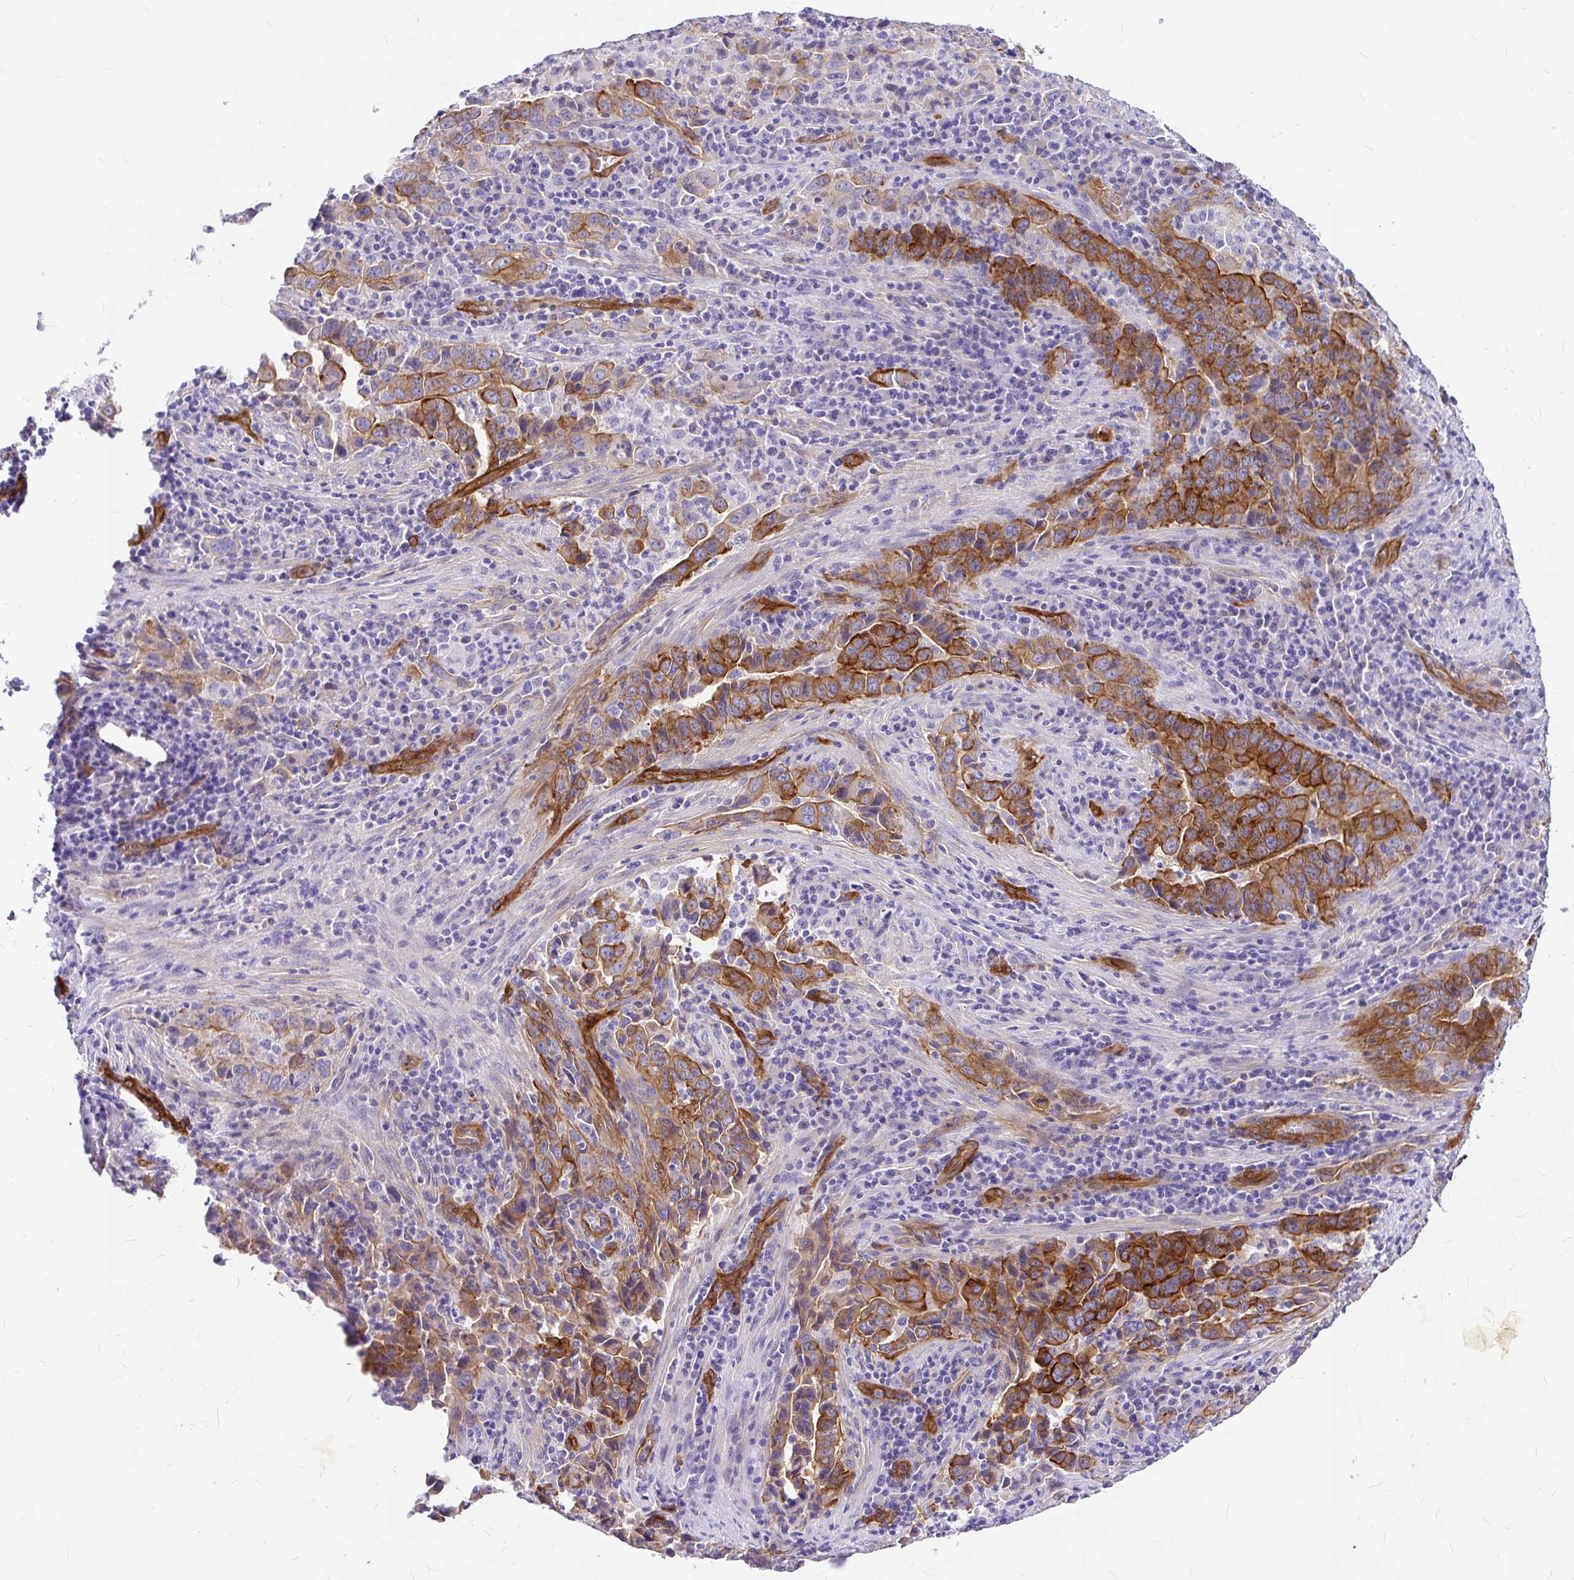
{"staining": {"intensity": "strong", "quantity": ">75%", "location": "cytoplasmic/membranous"}, "tissue": "lung cancer", "cell_type": "Tumor cells", "image_type": "cancer", "snomed": [{"axis": "morphology", "description": "Adenocarcinoma, NOS"}, {"axis": "topography", "description": "Lung"}], "caption": "Immunohistochemistry (DAB (3,3'-diaminobenzidine)) staining of human lung cancer (adenocarcinoma) displays strong cytoplasmic/membranous protein staining in about >75% of tumor cells.", "gene": "MYO1B", "patient": {"sex": "male", "age": 67}}